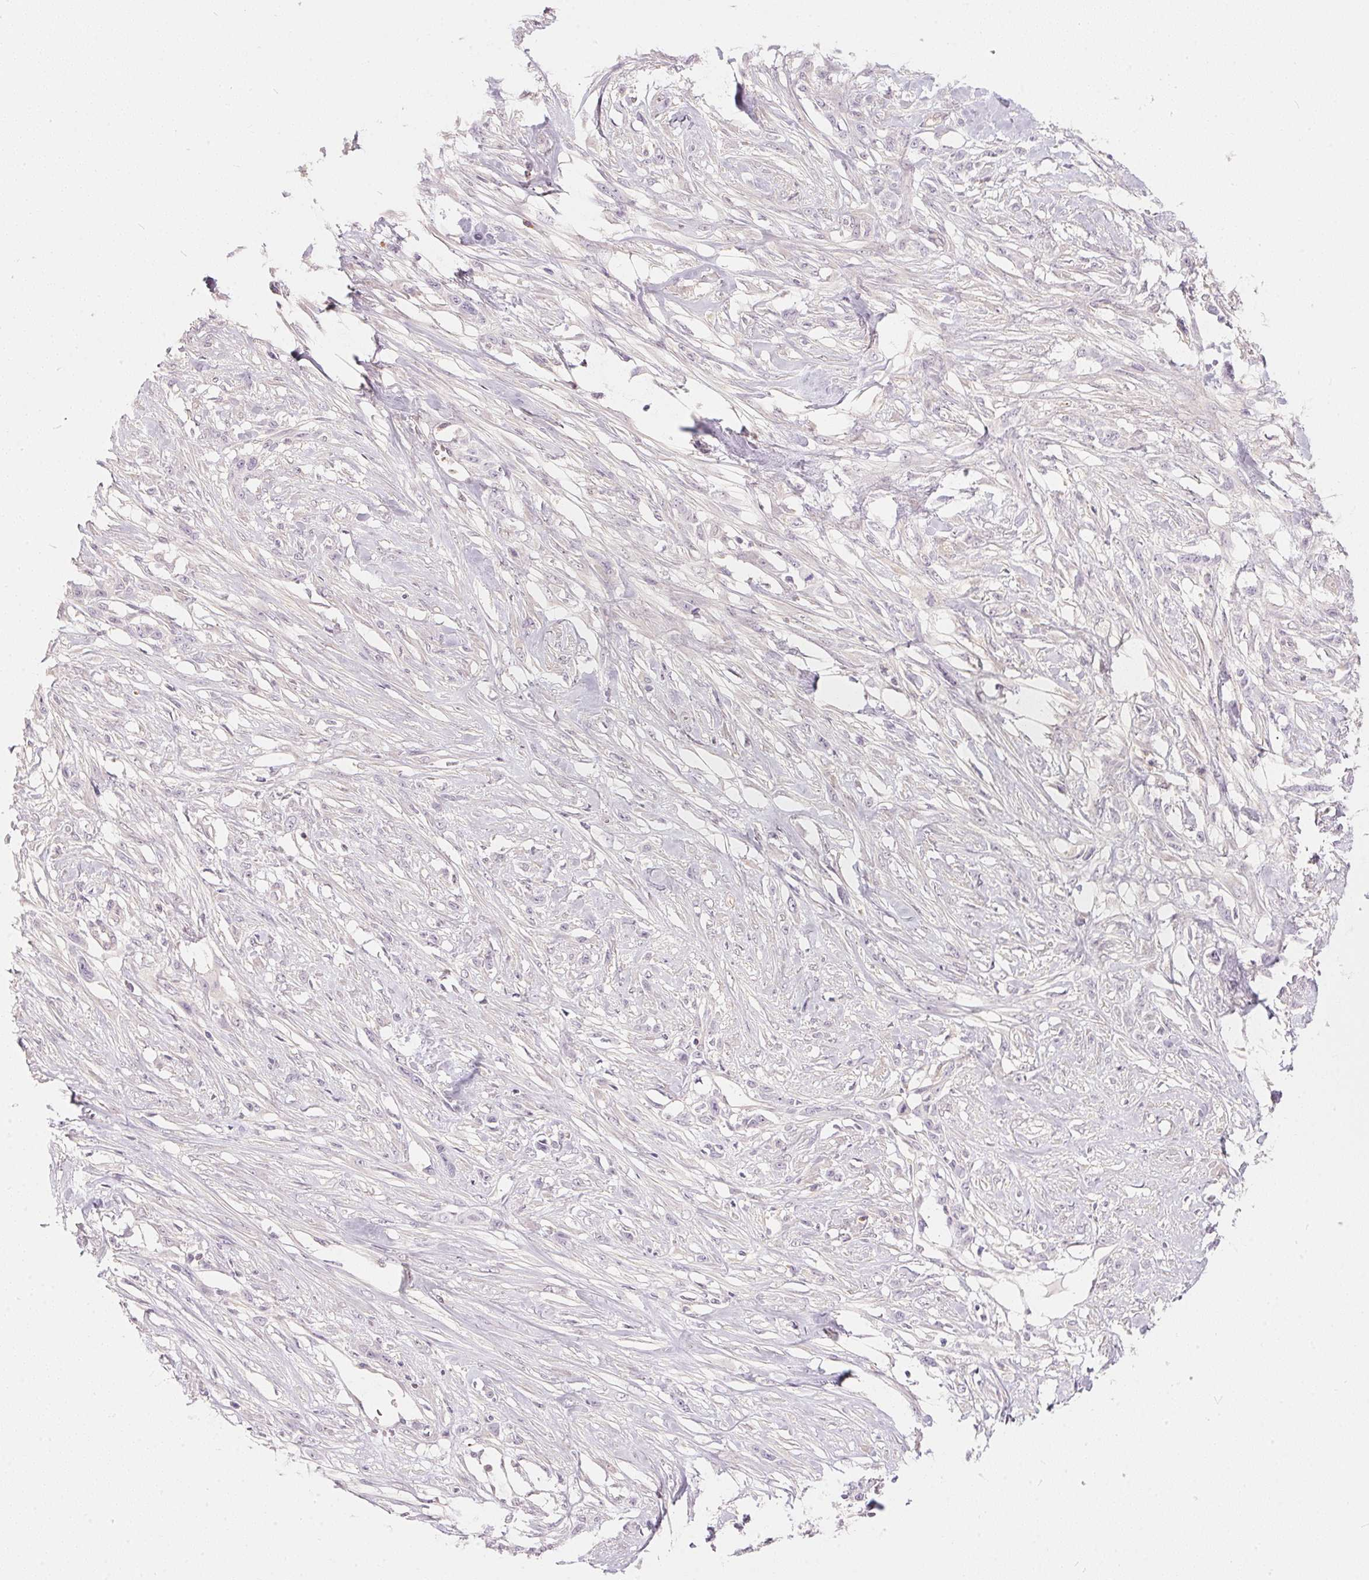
{"staining": {"intensity": "negative", "quantity": "none", "location": "none"}, "tissue": "skin cancer", "cell_type": "Tumor cells", "image_type": "cancer", "snomed": [{"axis": "morphology", "description": "Squamous cell carcinoma, NOS"}, {"axis": "topography", "description": "Skin"}], "caption": "DAB immunohistochemical staining of human squamous cell carcinoma (skin) displays no significant staining in tumor cells.", "gene": "BLMH", "patient": {"sex": "female", "age": 59}}